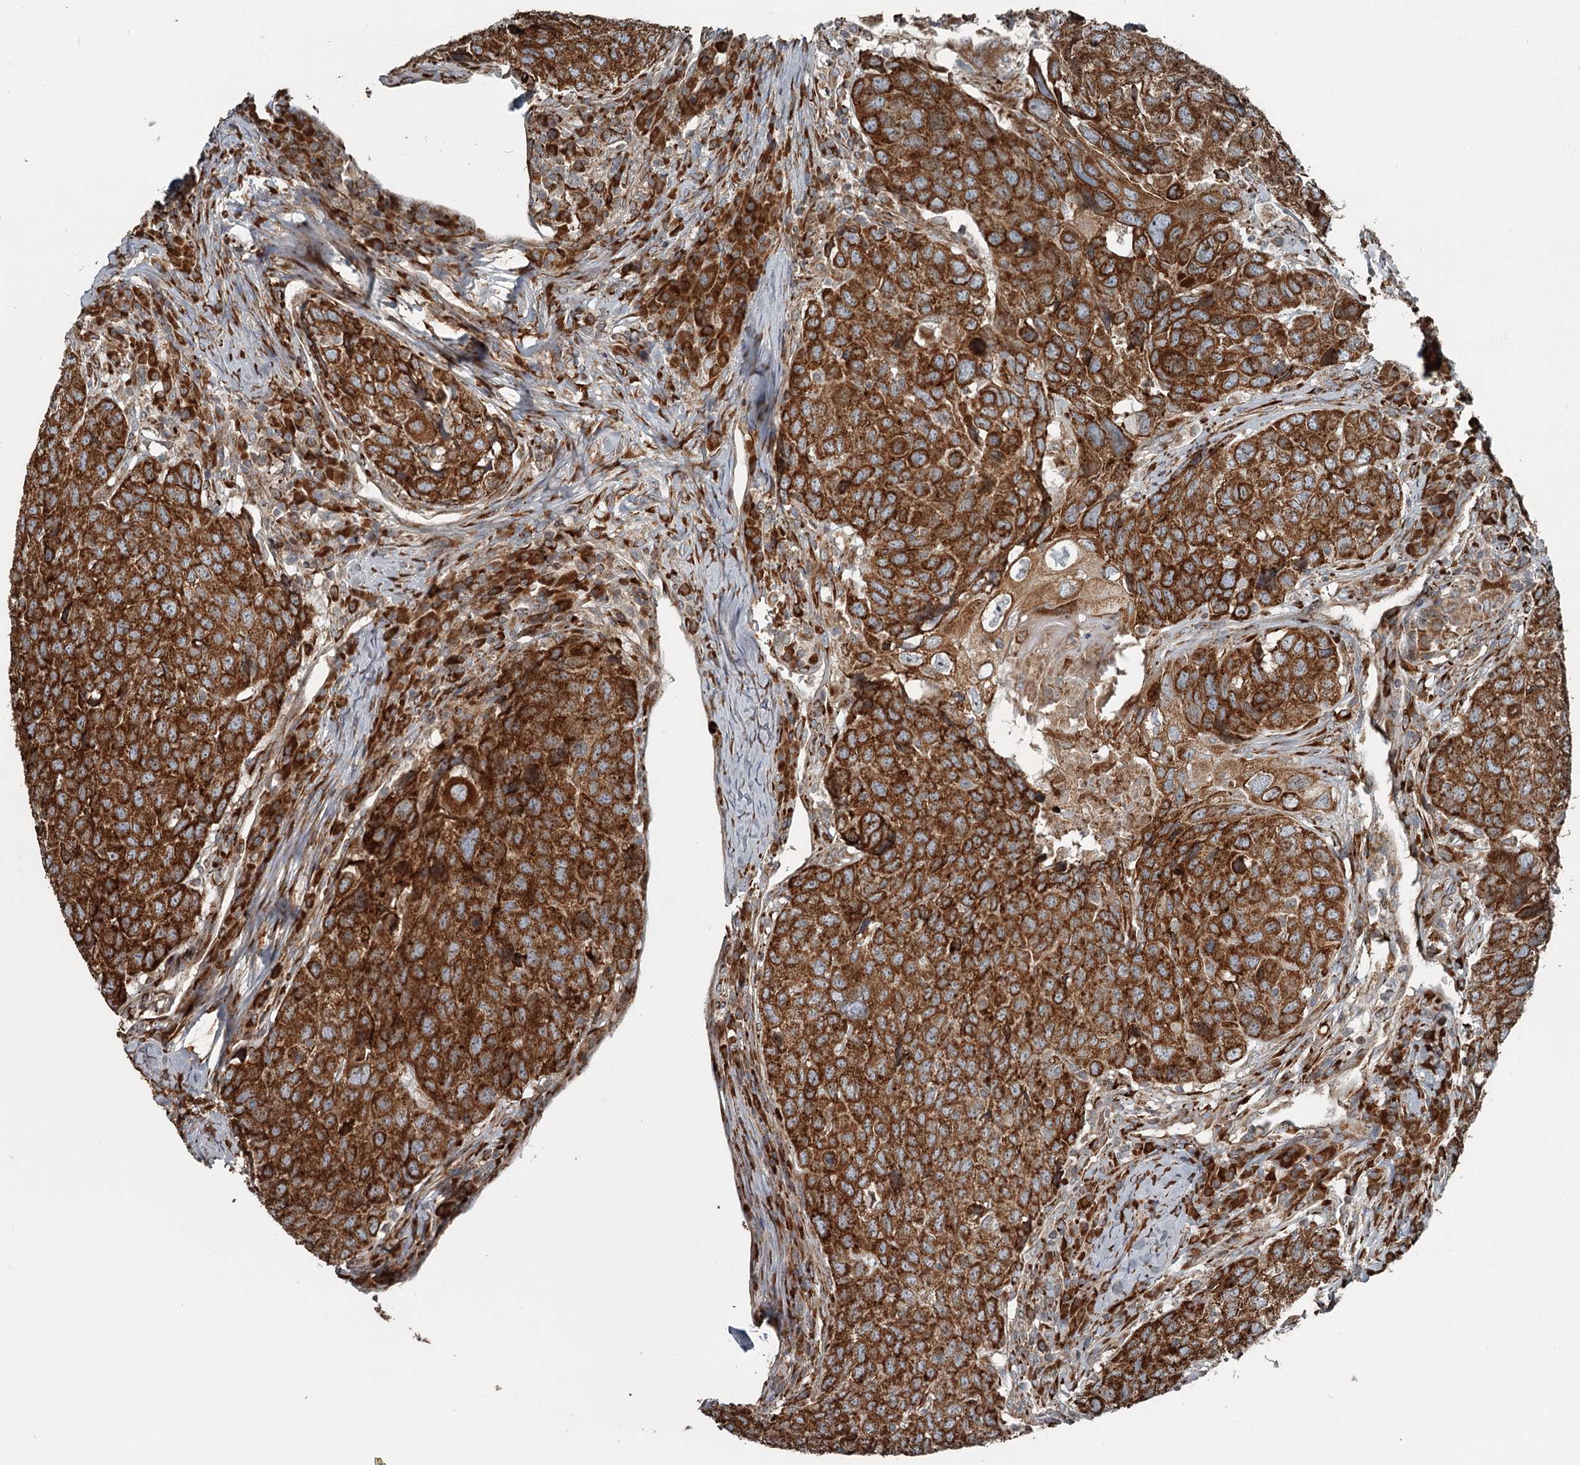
{"staining": {"intensity": "strong", "quantity": ">75%", "location": "cytoplasmic/membranous"}, "tissue": "head and neck cancer", "cell_type": "Tumor cells", "image_type": "cancer", "snomed": [{"axis": "morphology", "description": "Squamous cell carcinoma, NOS"}, {"axis": "topography", "description": "Head-Neck"}], "caption": "The histopathology image displays immunohistochemical staining of head and neck cancer (squamous cell carcinoma). There is strong cytoplasmic/membranous positivity is identified in about >75% of tumor cells.", "gene": "RASSF8", "patient": {"sex": "male", "age": 66}}